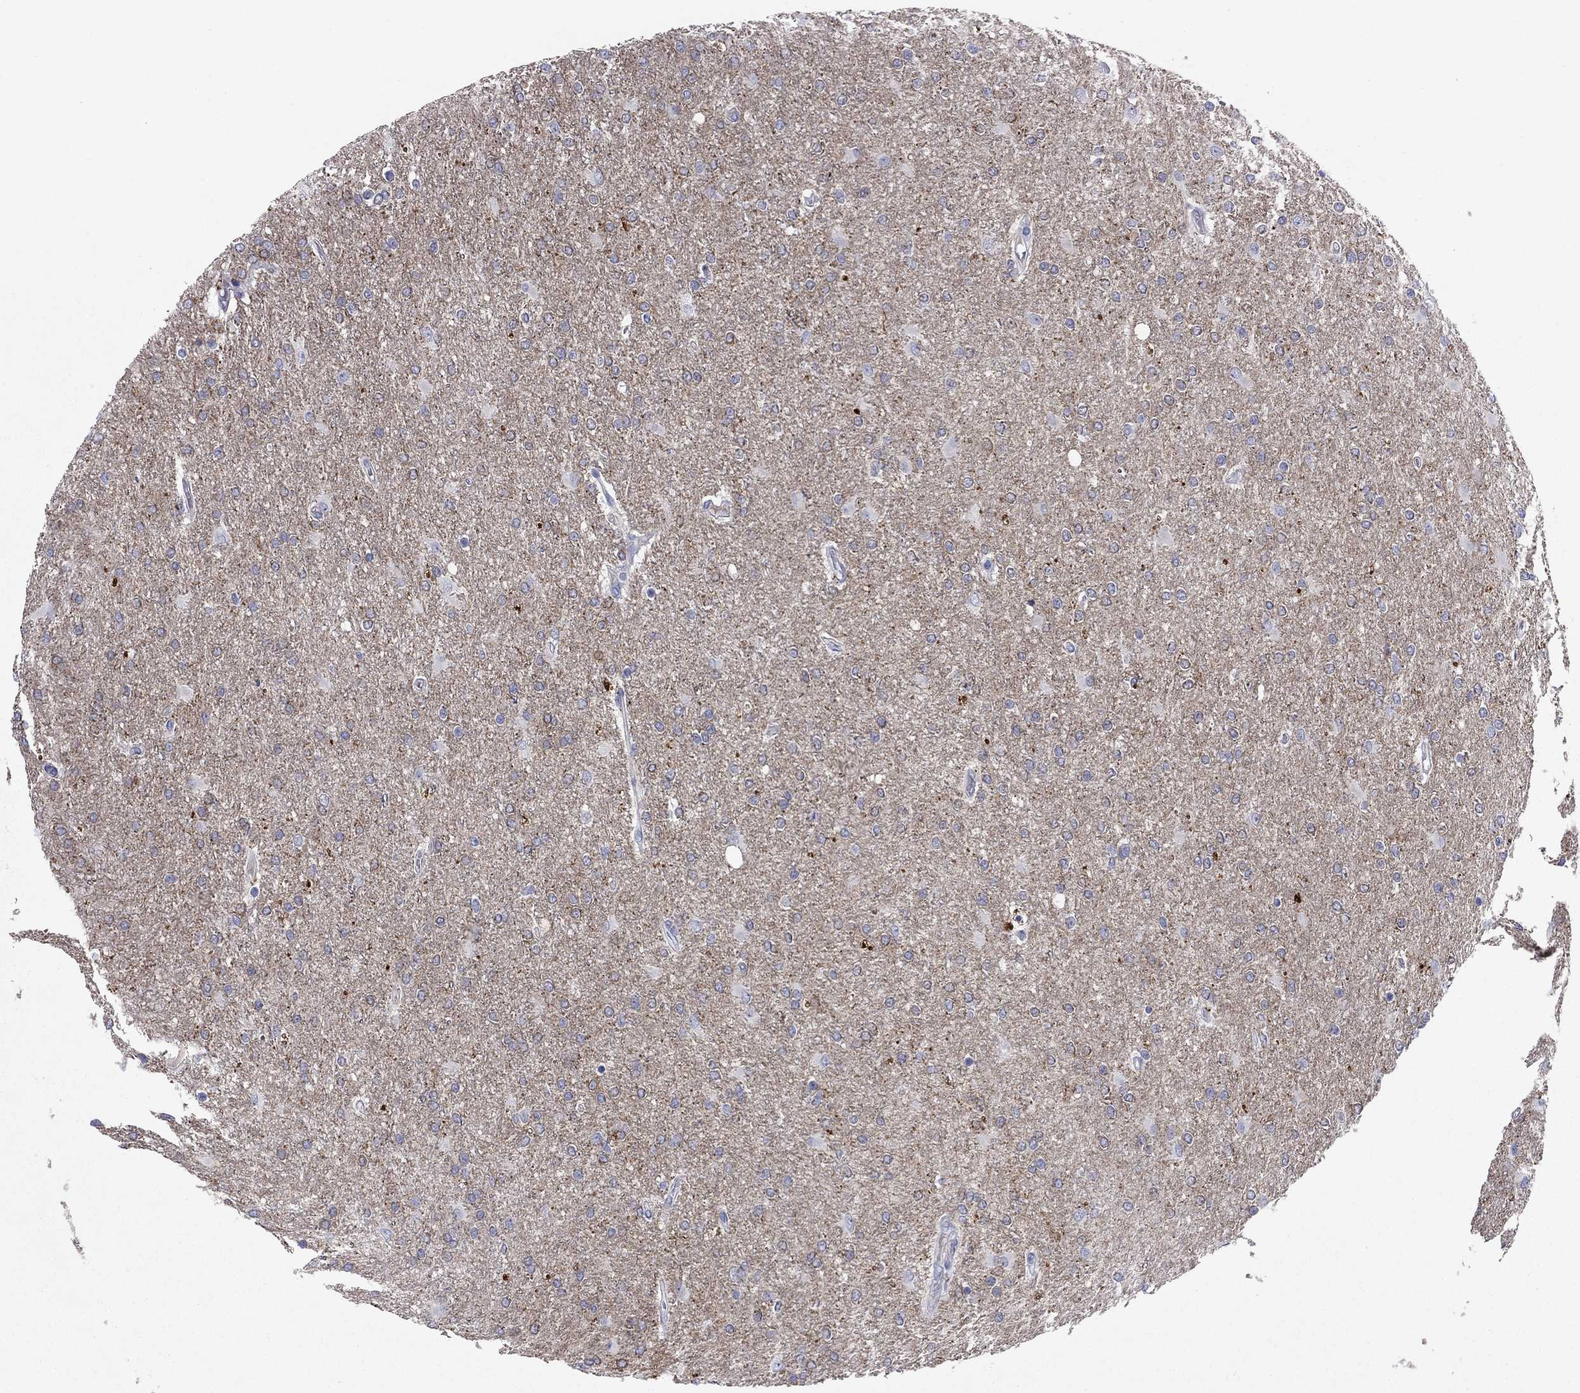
{"staining": {"intensity": "negative", "quantity": "none", "location": "none"}, "tissue": "glioma", "cell_type": "Tumor cells", "image_type": "cancer", "snomed": [{"axis": "morphology", "description": "Glioma, malignant, High grade"}, {"axis": "topography", "description": "Cerebral cortex"}], "caption": "Human malignant glioma (high-grade) stained for a protein using IHC demonstrates no staining in tumor cells.", "gene": "CNTNAP4", "patient": {"sex": "male", "age": 70}}